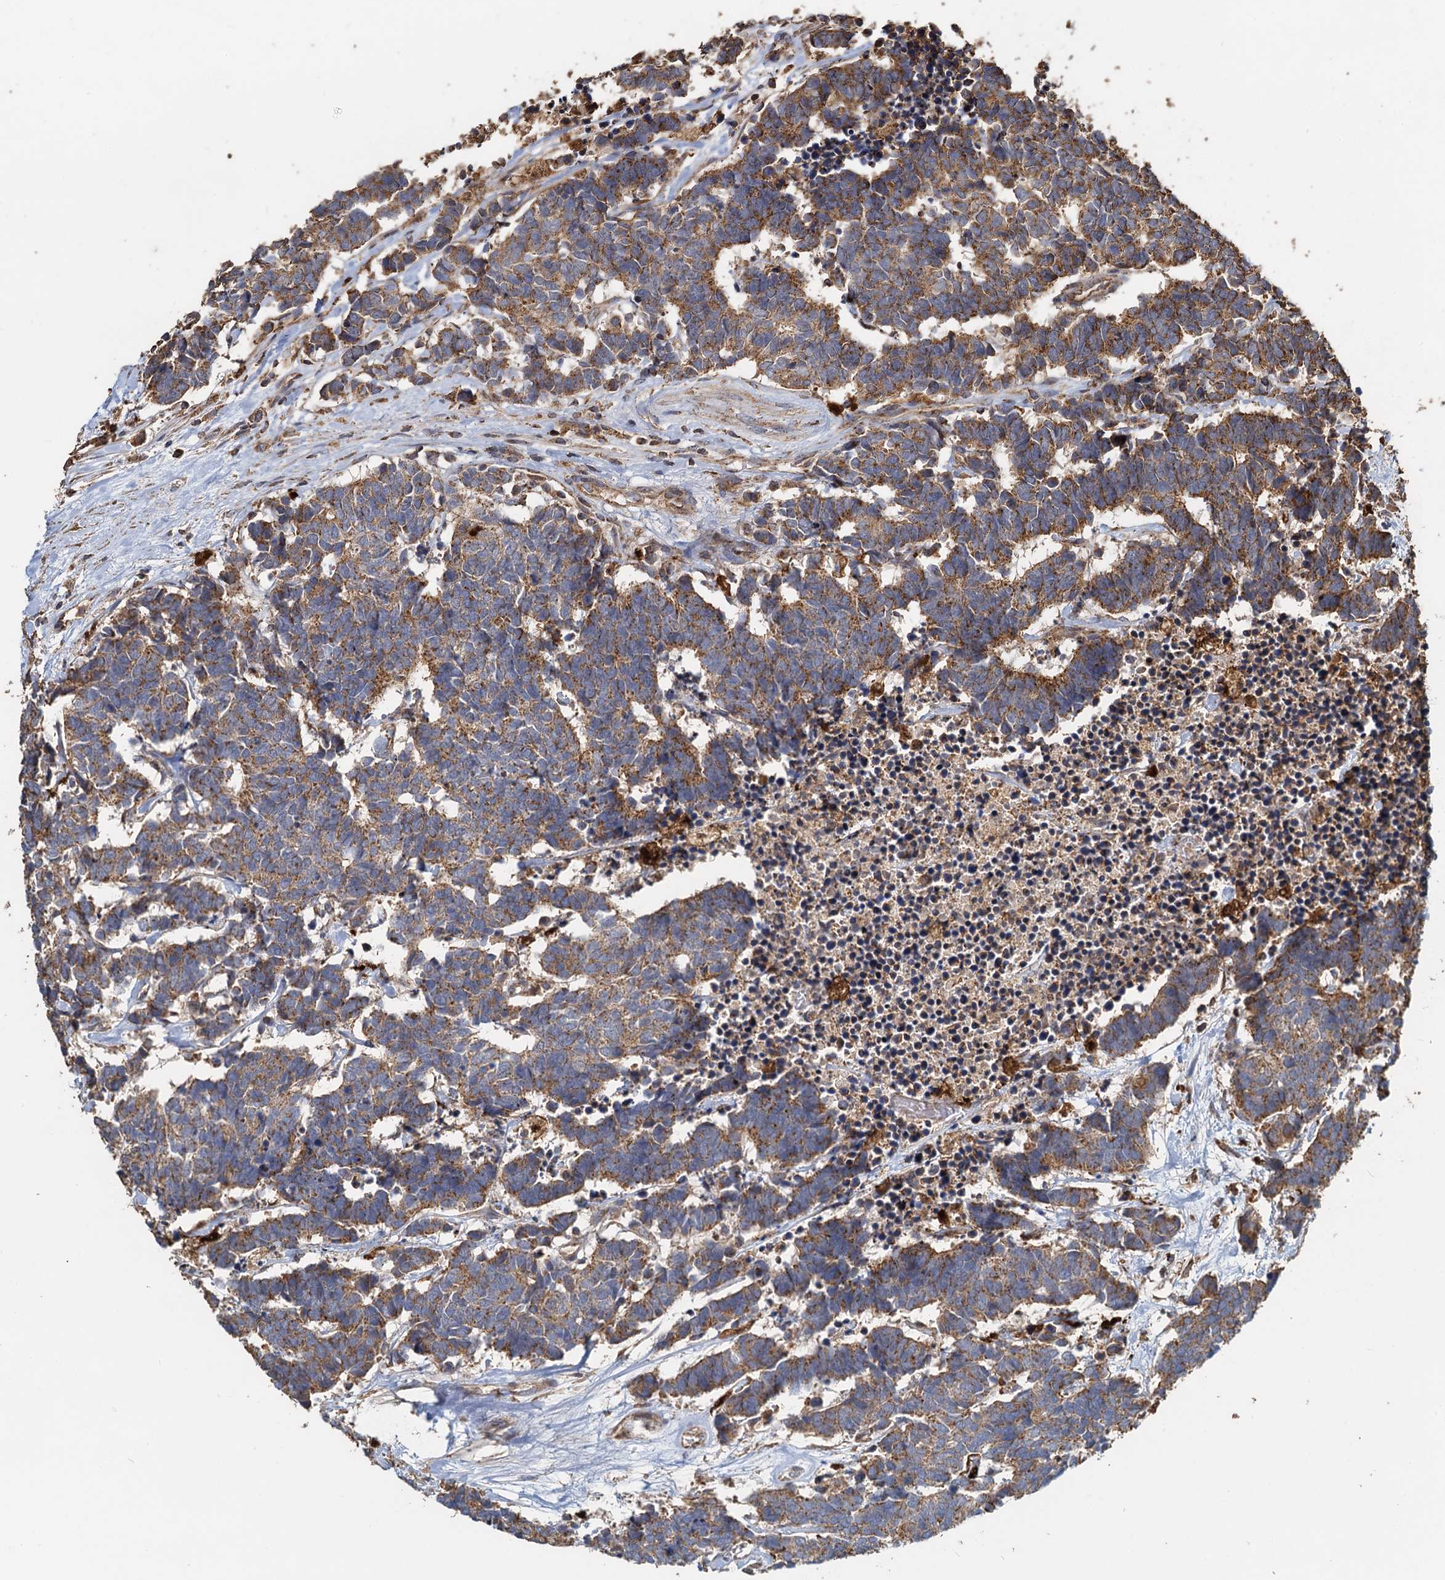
{"staining": {"intensity": "moderate", "quantity": ">75%", "location": "cytoplasmic/membranous"}, "tissue": "carcinoid", "cell_type": "Tumor cells", "image_type": "cancer", "snomed": [{"axis": "morphology", "description": "Carcinoma, NOS"}, {"axis": "morphology", "description": "Carcinoid, malignant, NOS"}, {"axis": "topography", "description": "Urinary bladder"}], "caption": "About >75% of tumor cells in human carcinoid show moderate cytoplasmic/membranous protein expression as visualized by brown immunohistochemical staining.", "gene": "SDS", "patient": {"sex": "male", "age": 57}}